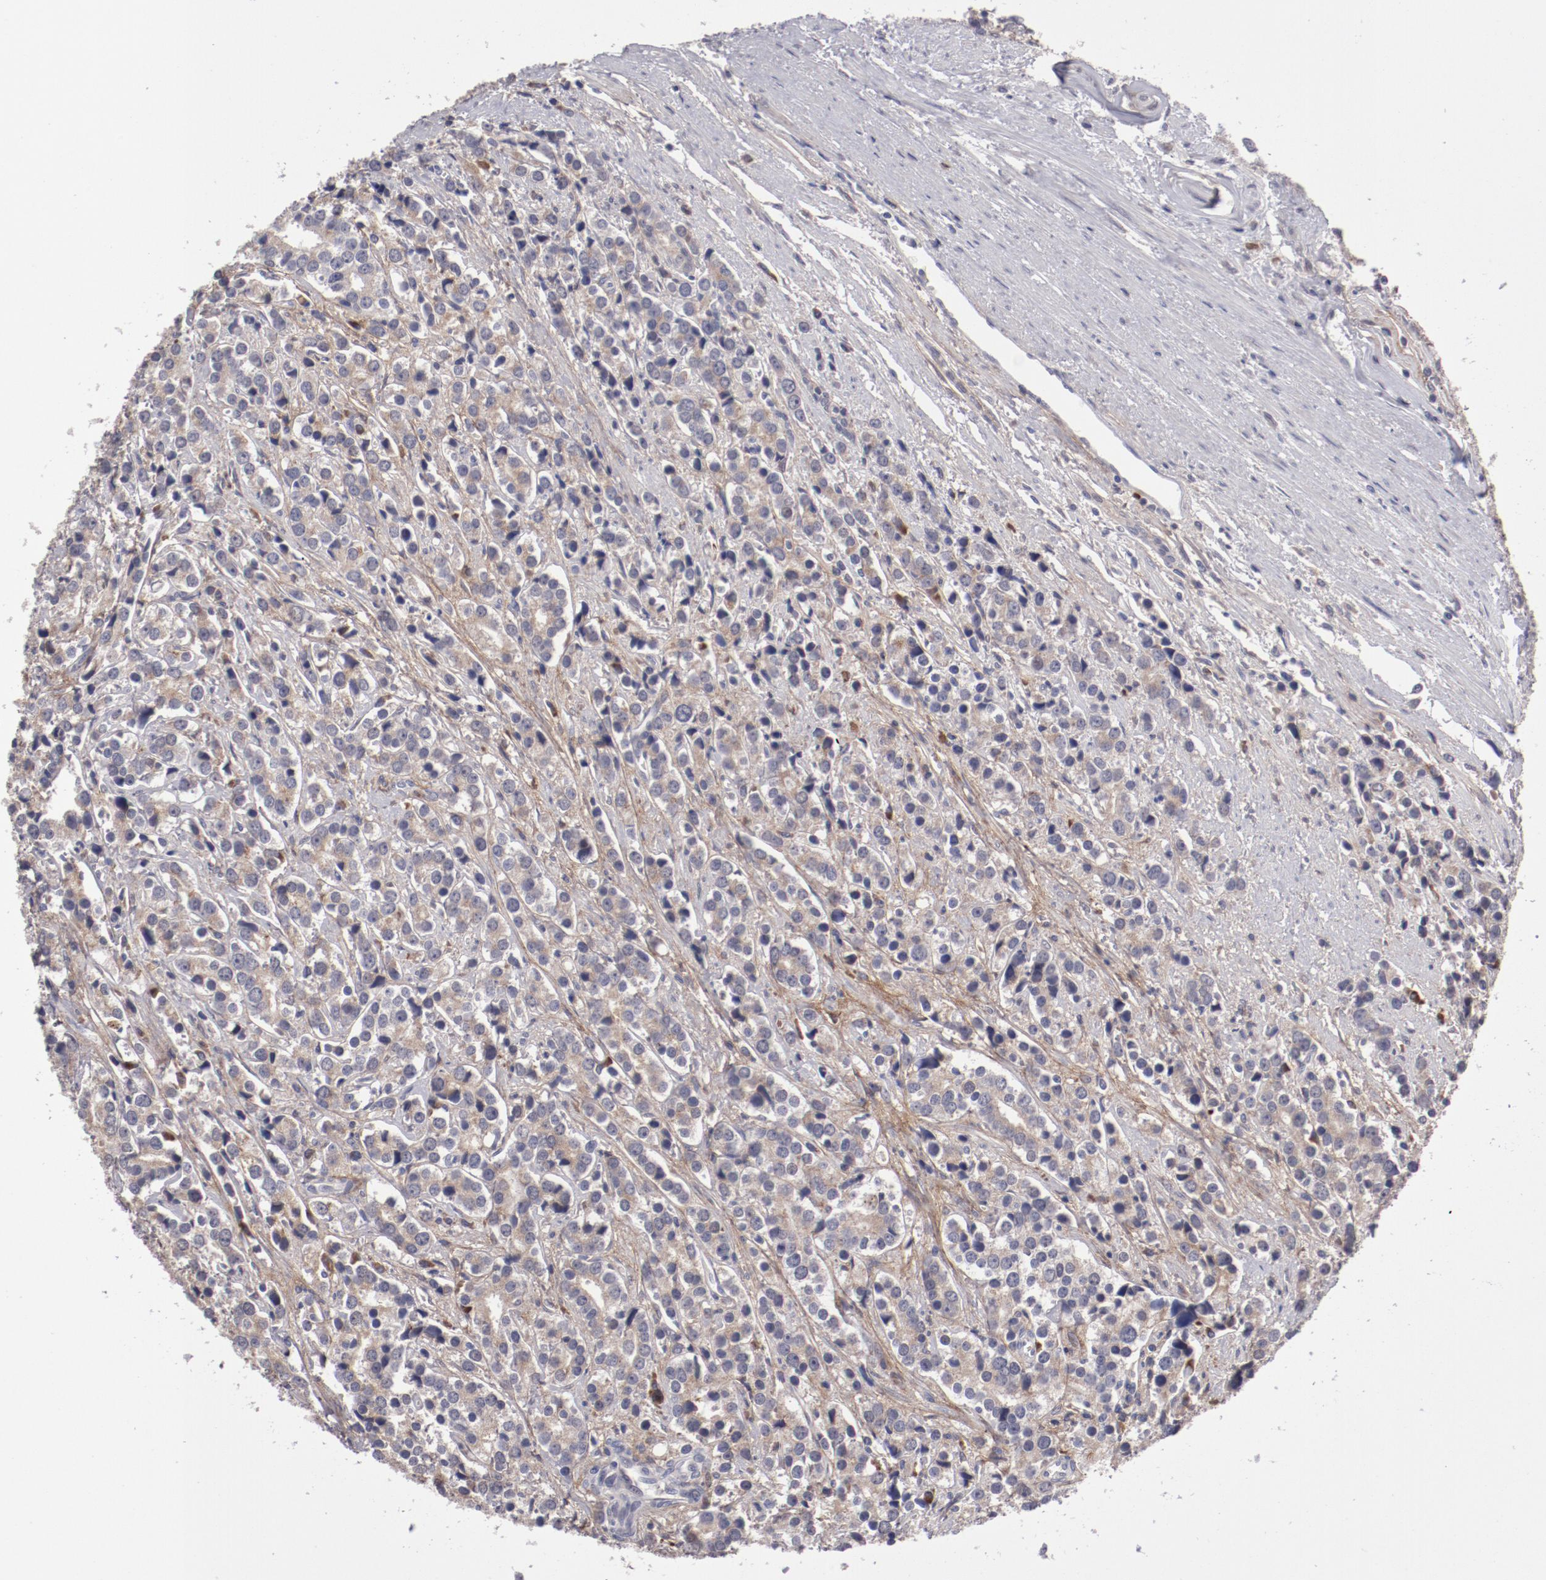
{"staining": {"intensity": "weak", "quantity": ">75%", "location": "cytoplasmic/membranous"}, "tissue": "prostate cancer", "cell_type": "Tumor cells", "image_type": "cancer", "snomed": [{"axis": "morphology", "description": "Adenocarcinoma, High grade"}, {"axis": "topography", "description": "Prostate"}], "caption": "Protein expression by immunohistochemistry (IHC) exhibits weak cytoplasmic/membranous positivity in approximately >75% of tumor cells in adenocarcinoma (high-grade) (prostate).", "gene": "IL12A", "patient": {"sex": "male", "age": 71}}